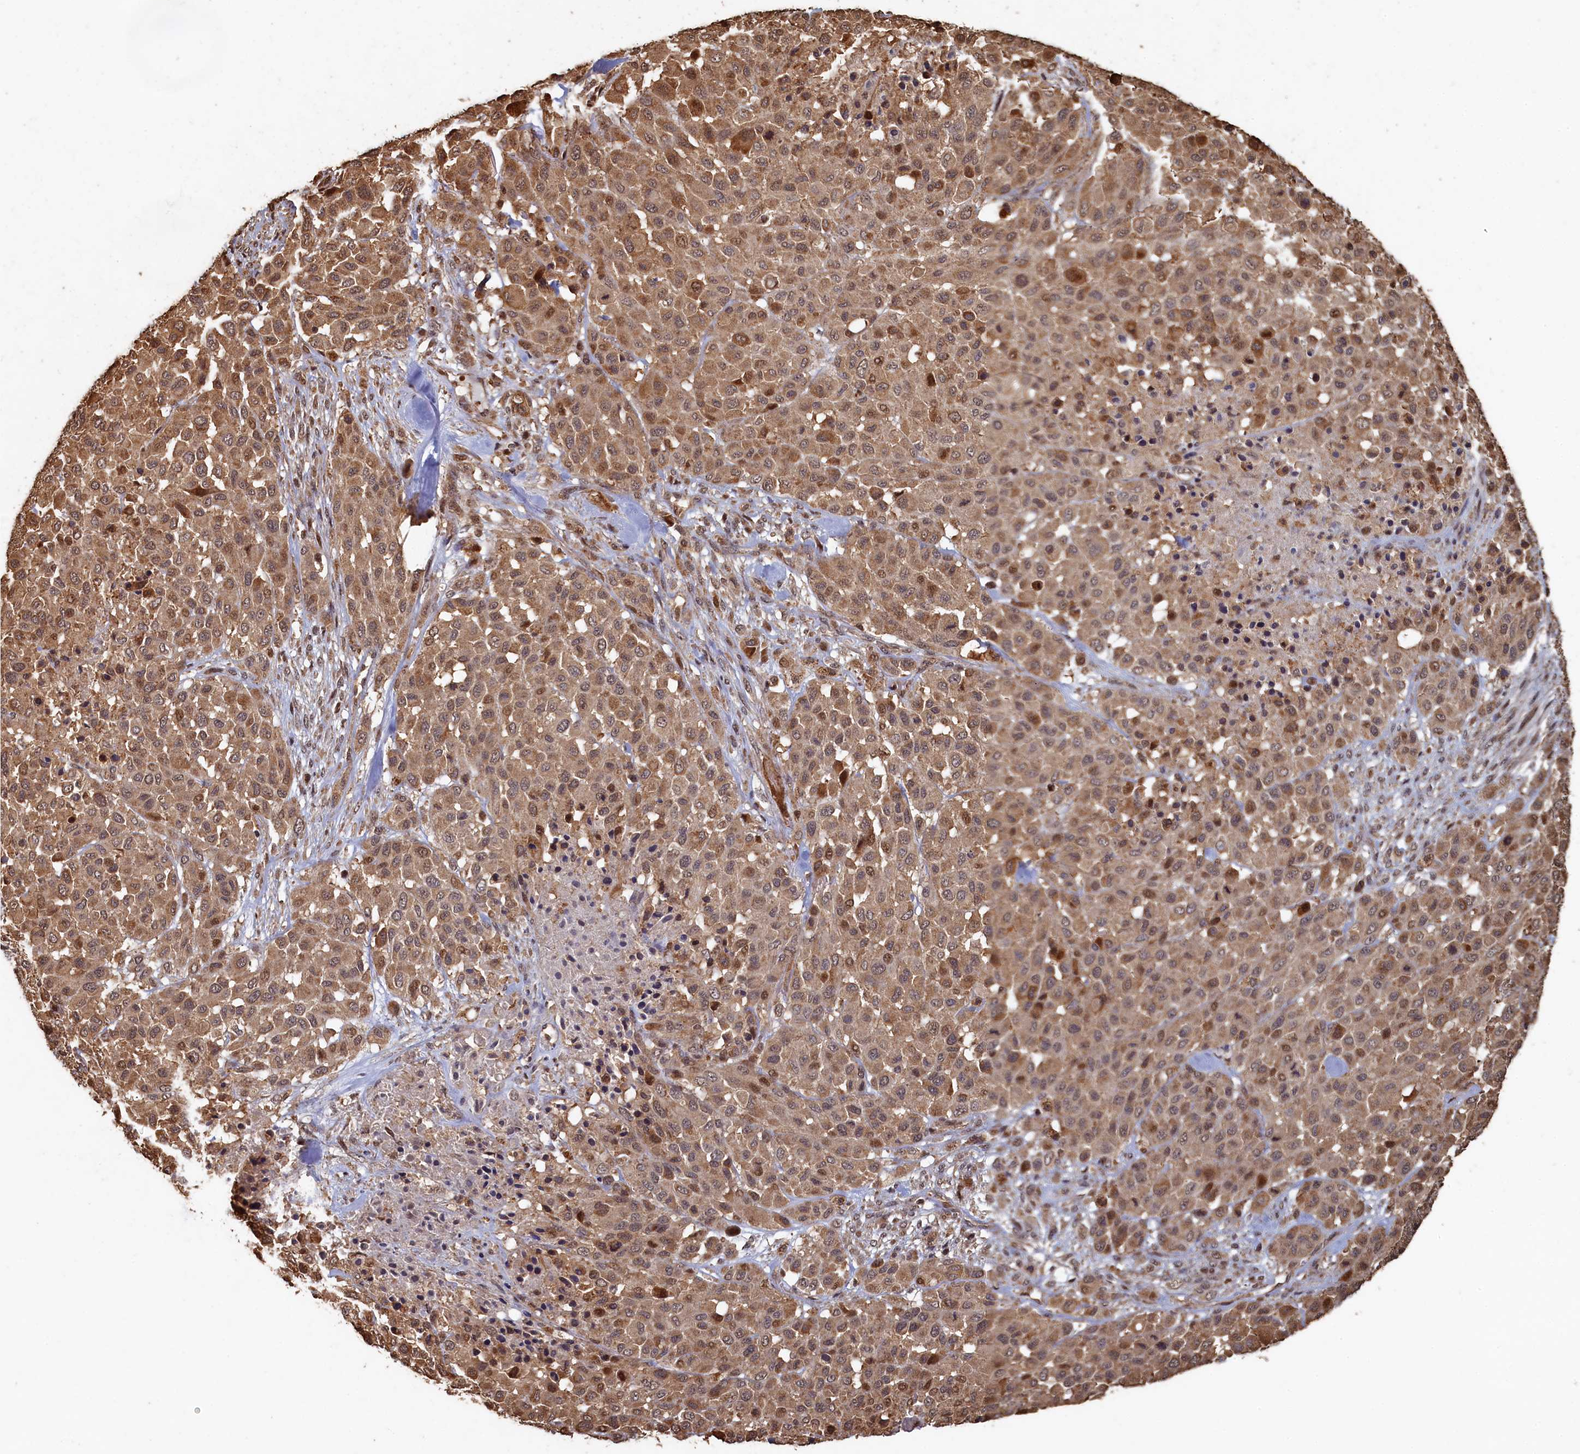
{"staining": {"intensity": "moderate", "quantity": ">75%", "location": "cytoplasmic/membranous,nuclear"}, "tissue": "melanoma", "cell_type": "Tumor cells", "image_type": "cancer", "snomed": [{"axis": "morphology", "description": "Malignant melanoma, Metastatic site"}, {"axis": "topography", "description": "Skin"}], "caption": "Immunohistochemical staining of human malignant melanoma (metastatic site) exhibits medium levels of moderate cytoplasmic/membranous and nuclear positivity in about >75% of tumor cells.", "gene": "PIGN", "patient": {"sex": "female", "age": 81}}